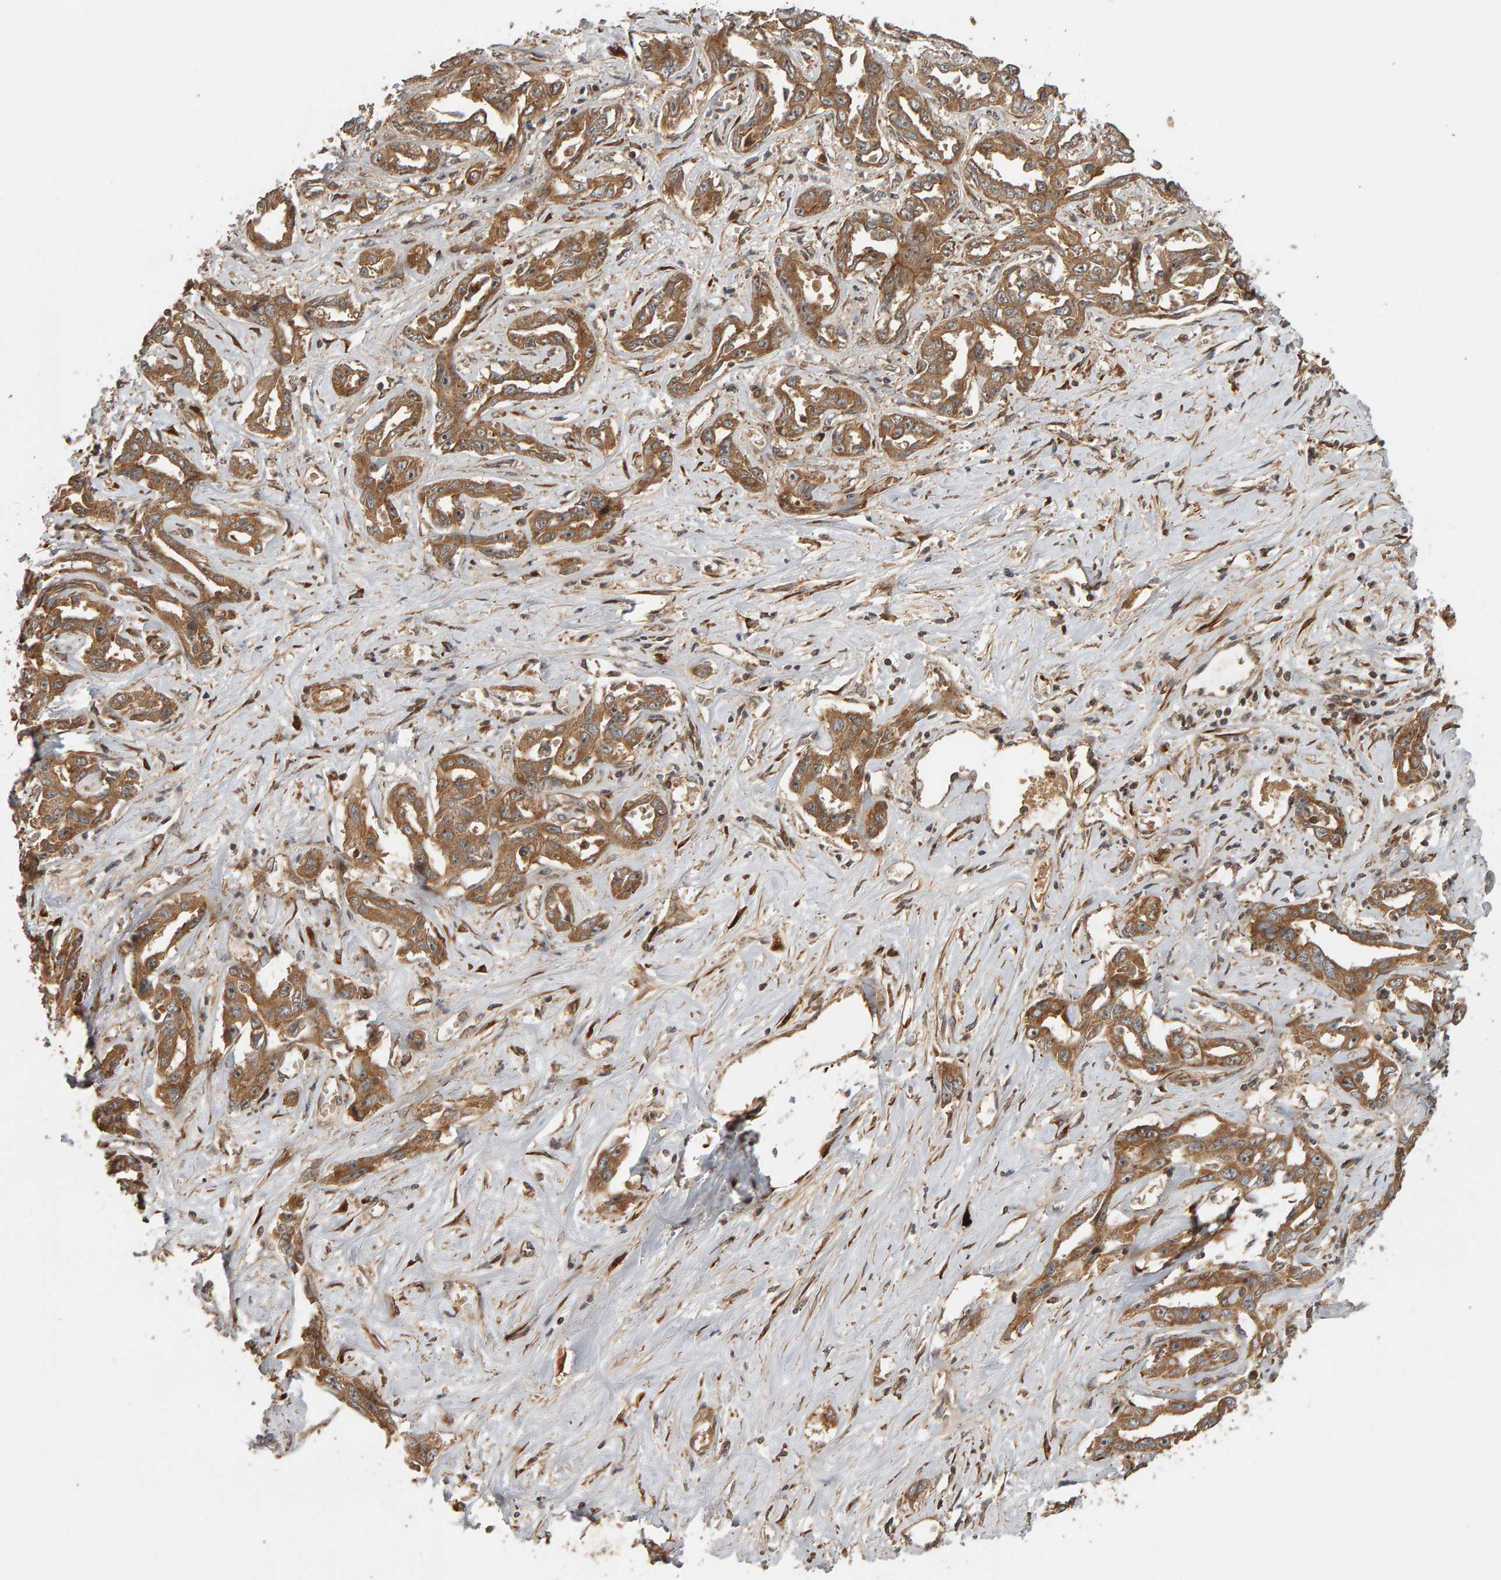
{"staining": {"intensity": "moderate", "quantity": ">75%", "location": "cytoplasmic/membranous"}, "tissue": "liver cancer", "cell_type": "Tumor cells", "image_type": "cancer", "snomed": [{"axis": "morphology", "description": "Cholangiocarcinoma"}, {"axis": "topography", "description": "Liver"}], "caption": "Immunohistochemistry (IHC) of liver cholangiocarcinoma shows medium levels of moderate cytoplasmic/membranous positivity in approximately >75% of tumor cells. (Brightfield microscopy of DAB IHC at high magnification).", "gene": "ZFAND1", "patient": {"sex": "male", "age": 59}}